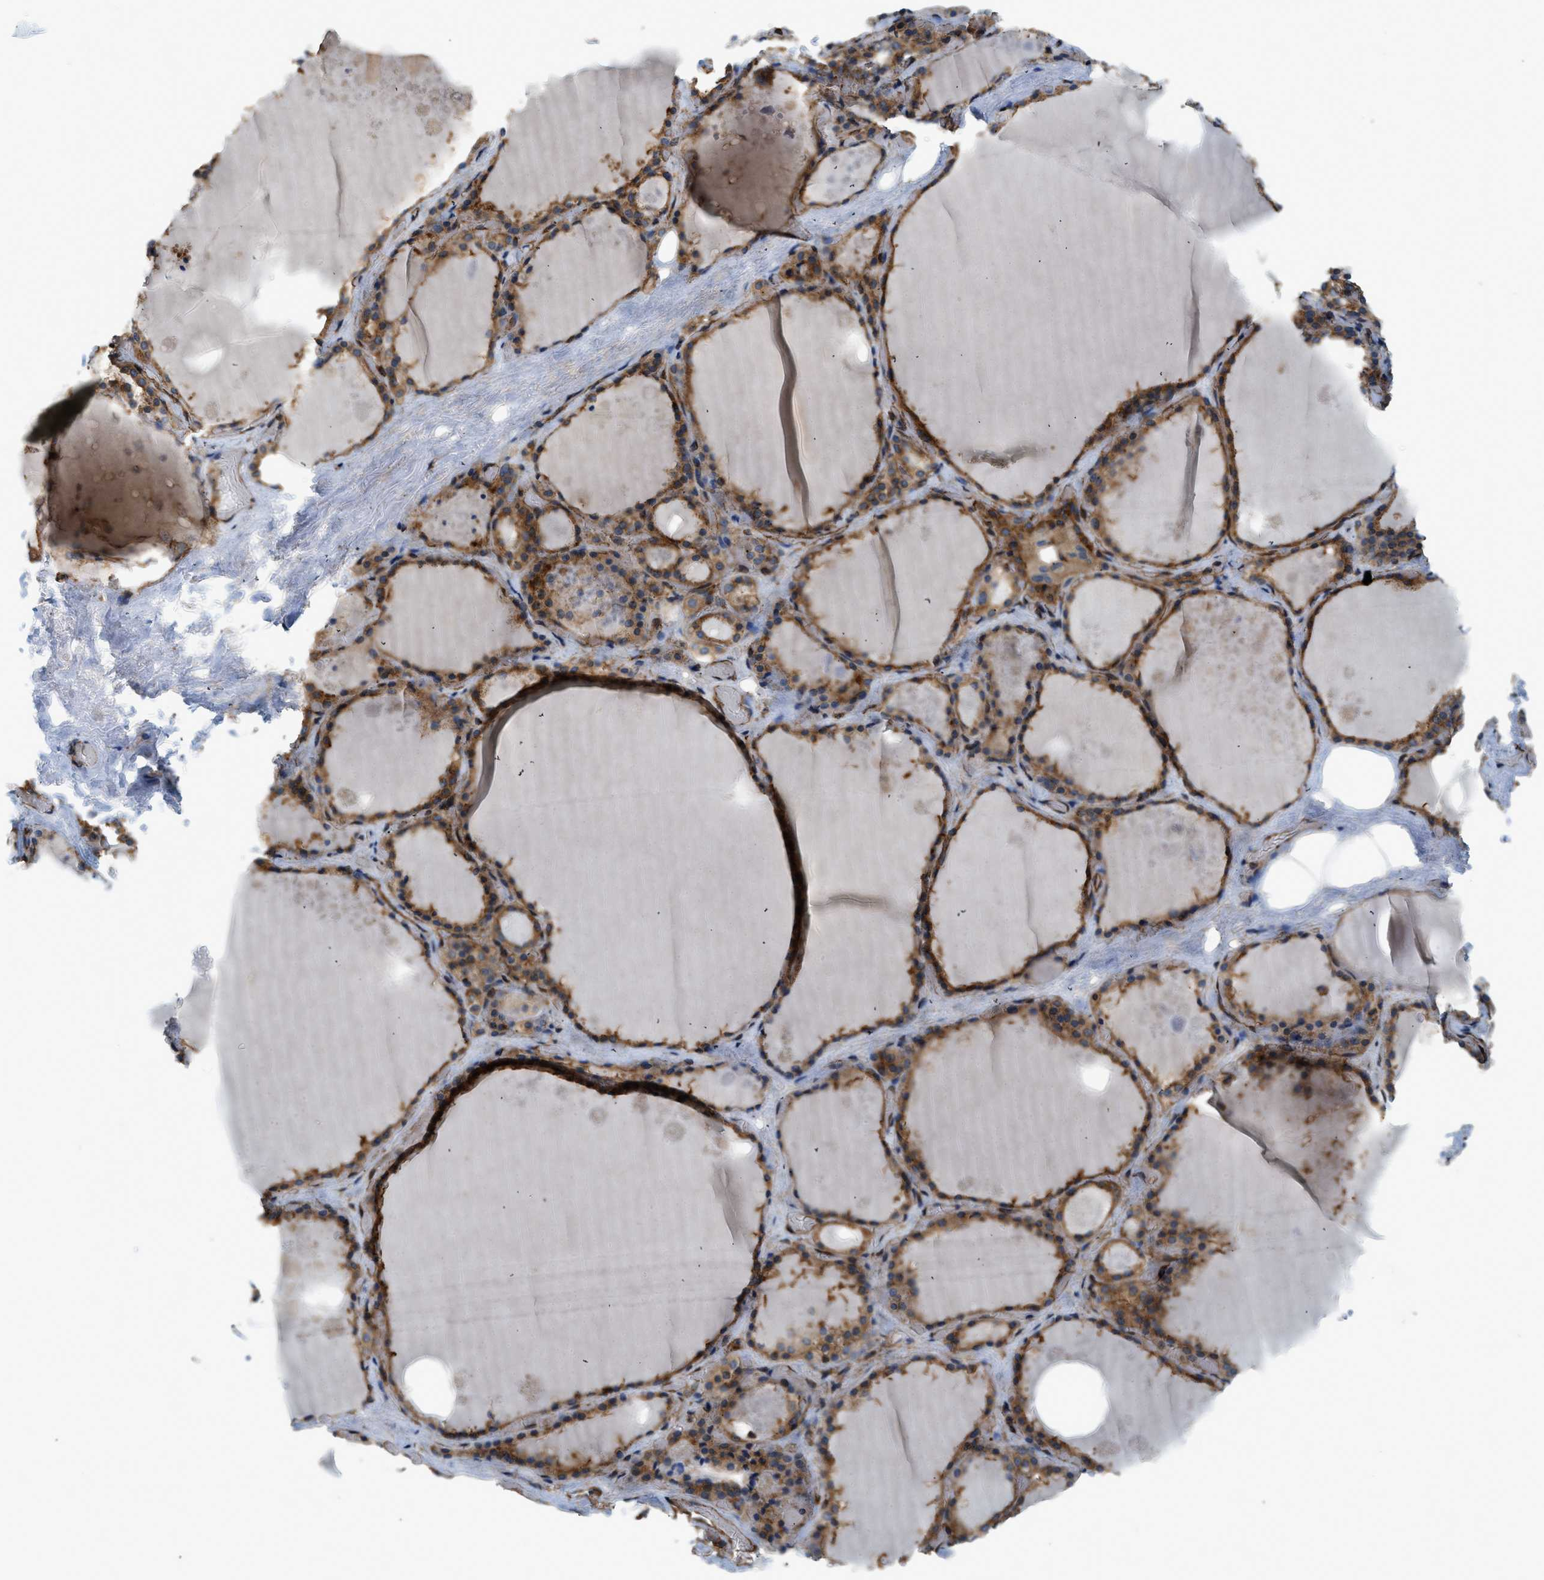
{"staining": {"intensity": "strong", "quantity": ">75%", "location": "cytoplasmic/membranous"}, "tissue": "thyroid gland", "cell_type": "Glandular cells", "image_type": "normal", "snomed": [{"axis": "morphology", "description": "Normal tissue, NOS"}, {"axis": "topography", "description": "Thyroid gland"}], "caption": "The immunohistochemical stain labels strong cytoplasmic/membranous positivity in glandular cells of normal thyroid gland.", "gene": "HIP1", "patient": {"sex": "male", "age": 61}}